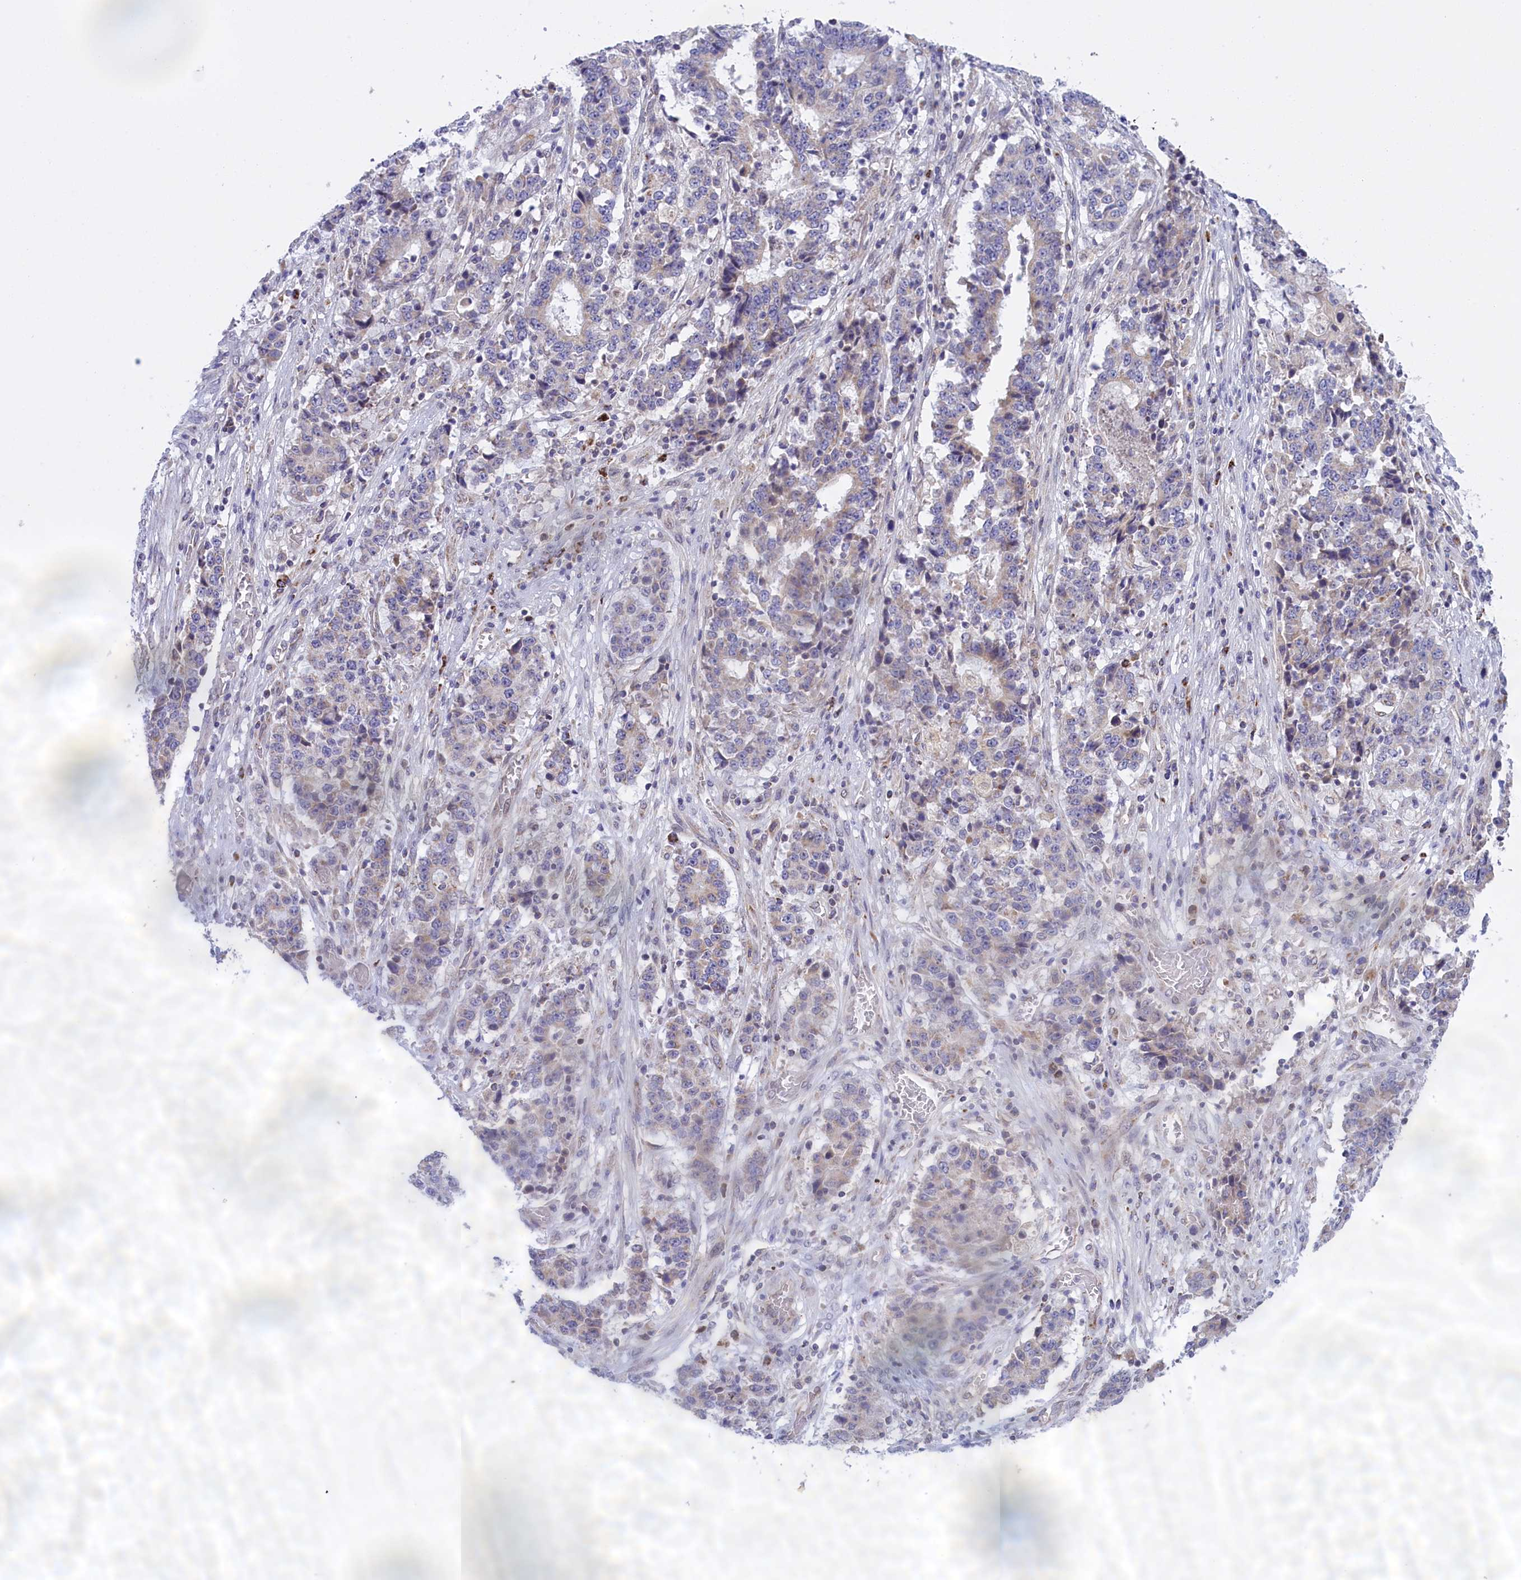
{"staining": {"intensity": "weak", "quantity": "<25%", "location": "cytoplasmic/membranous"}, "tissue": "stomach cancer", "cell_type": "Tumor cells", "image_type": "cancer", "snomed": [{"axis": "morphology", "description": "Adenocarcinoma, NOS"}, {"axis": "topography", "description": "Stomach"}], "caption": "The IHC photomicrograph has no significant positivity in tumor cells of stomach cancer (adenocarcinoma) tissue.", "gene": "FAM149B1", "patient": {"sex": "male", "age": 59}}